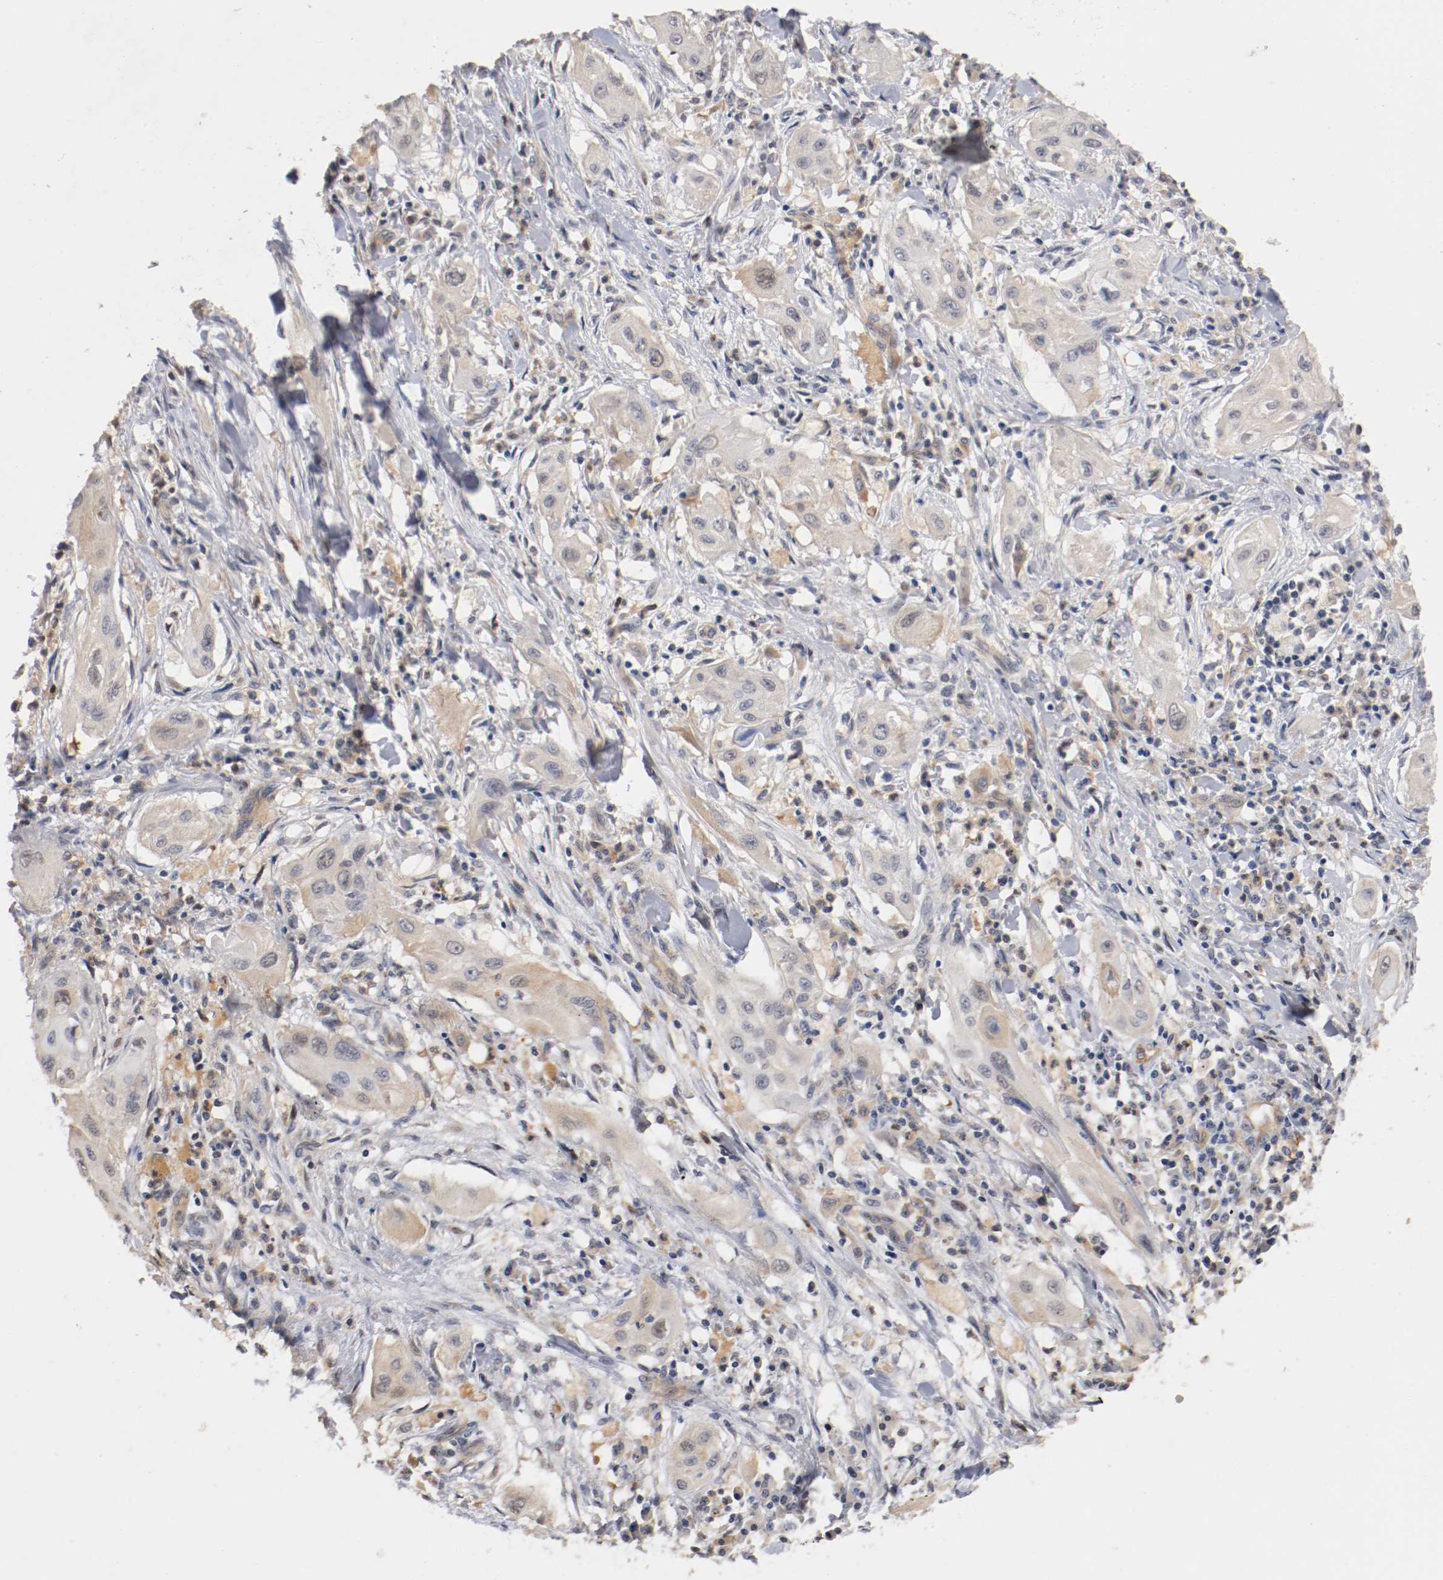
{"staining": {"intensity": "weak", "quantity": "<25%", "location": "cytoplasmic/membranous,nuclear"}, "tissue": "lung cancer", "cell_type": "Tumor cells", "image_type": "cancer", "snomed": [{"axis": "morphology", "description": "Squamous cell carcinoma, NOS"}, {"axis": "topography", "description": "Lung"}], "caption": "An image of lung squamous cell carcinoma stained for a protein displays no brown staining in tumor cells. (Immunohistochemistry, brightfield microscopy, high magnification).", "gene": "RBM23", "patient": {"sex": "female", "age": 47}}